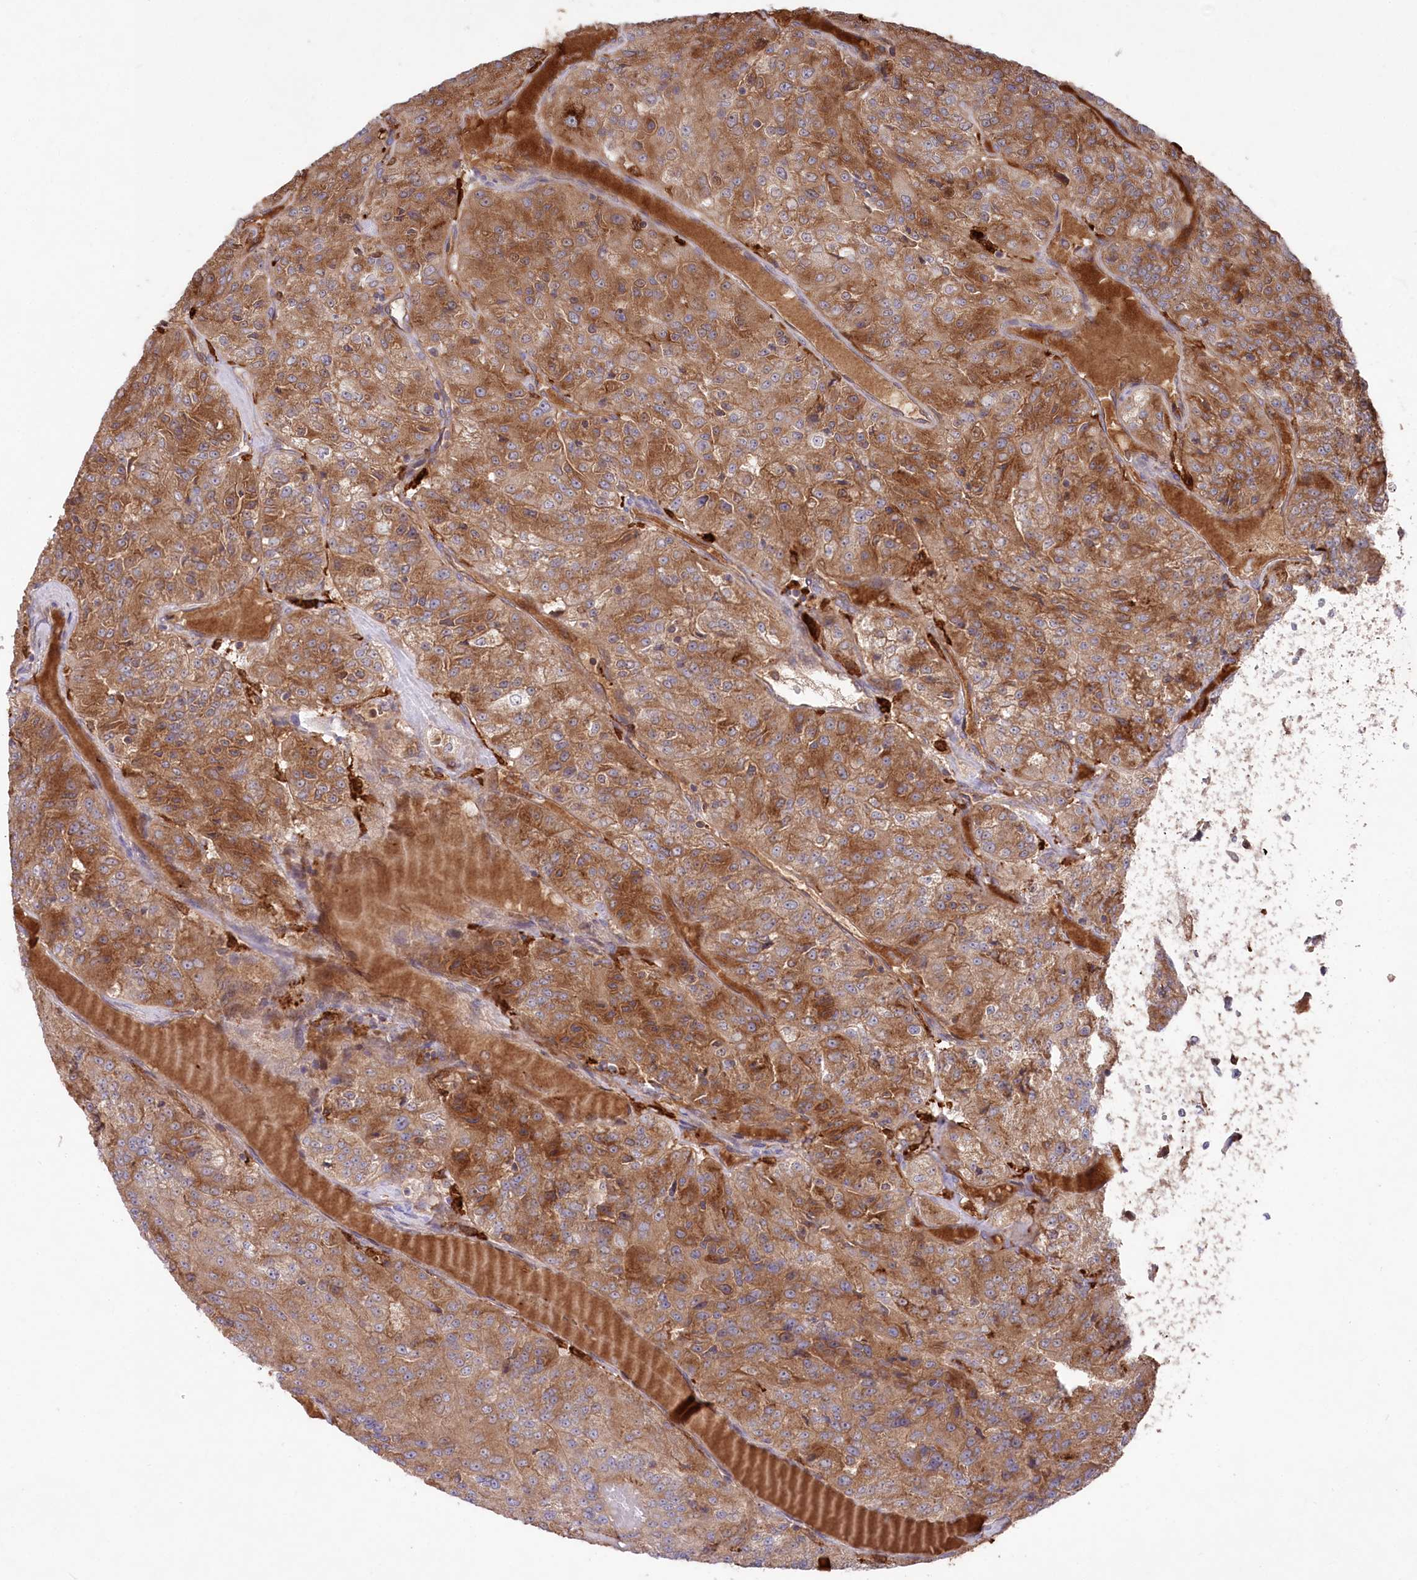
{"staining": {"intensity": "moderate", "quantity": ">75%", "location": "cytoplasmic/membranous"}, "tissue": "renal cancer", "cell_type": "Tumor cells", "image_type": "cancer", "snomed": [{"axis": "morphology", "description": "Adenocarcinoma, NOS"}, {"axis": "topography", "description": "Kidney"}], "caption": "Tumor cells reveal medium levels of moderate cytoplasmic/membranous expression in about >75% of cells in human renal cancer (adenocarcinoma). The staining was performed using DAB, with brown indicating positive protein expression. Nuclei are stained blue with hematoxylin.", "gene": "PPP1R21", "patient": {"sex": "female", "age": 63}}